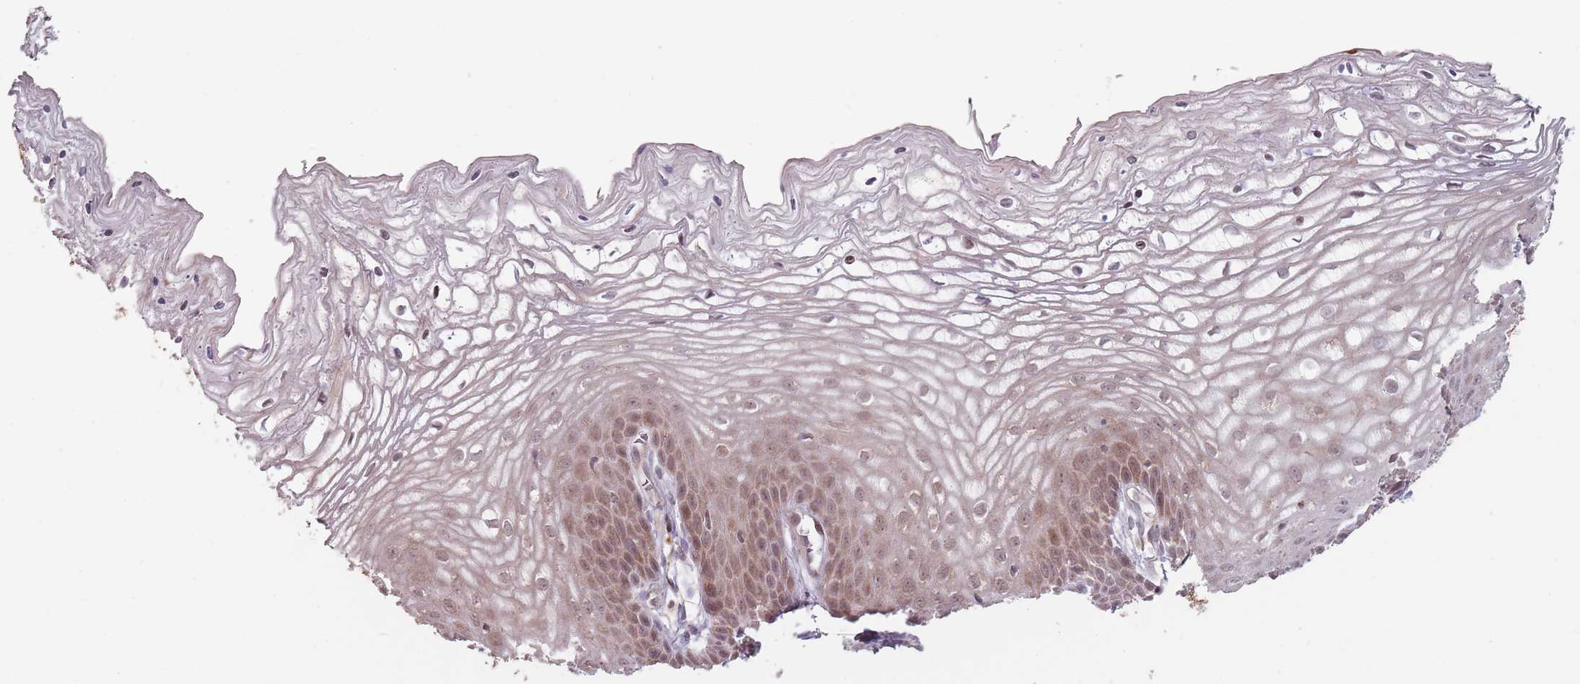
{"staining": {"intensity": "moderate", "quantity": ">75%", "location": "cytoplasmic/membranous,nuclear"}, "tissue": "vagina", "cell_type": "Squamous epithelial cells", "image_type": "normal", "snomed": [{"axis": "morphology", "description": "Normal tissue, NOS"}, {"axis": "topography", "description": "Vagina"}, {"axis": "topography", "description": "Cervix"}], "caption": "Immunohistochemical staining of unremarkable human vagina exhibits medium levels of moderate cytoplasmic/membranous,nuclear positivity in about >75% of squamous epithelial cells.", "gene": "VPS52", "patient": {"sex": "female", "age": 40}}